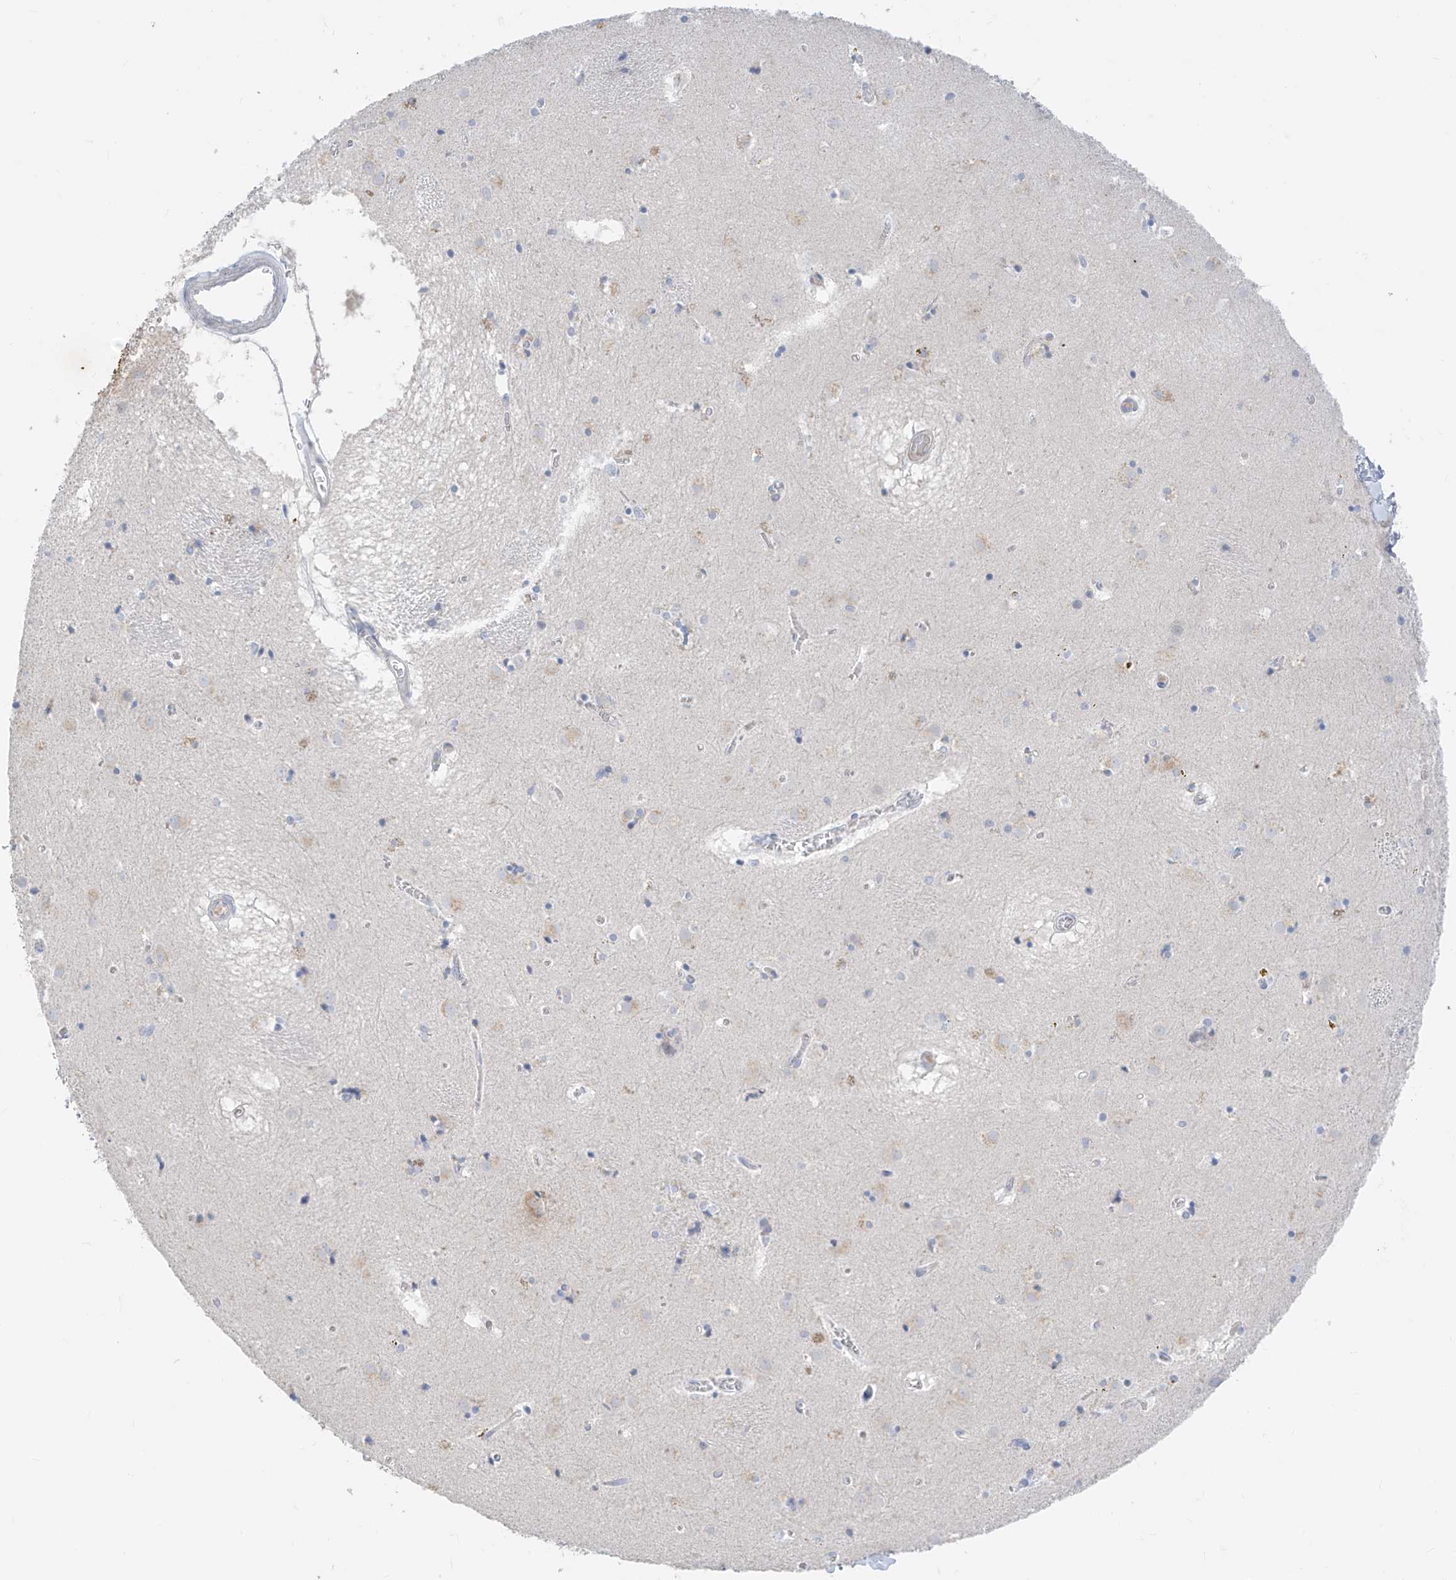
{"staining": {"intensity": "negative", "quantity": "none", "location": "none"}, "tissue": "caudate", "cell_type": "Glial cells", "image_type": "normal", "snomed": [{"axis": "morphology", "description": "Normal tissue, NOS"}, {"axis": "topography", "description": "Lateral ventricle wall"}], "caption": "Protein analysis of benign caudate demonstrates no significant positivity in glial cells.", "gene": "TBX21", "patient": {"sex": "male", "age": 70}}